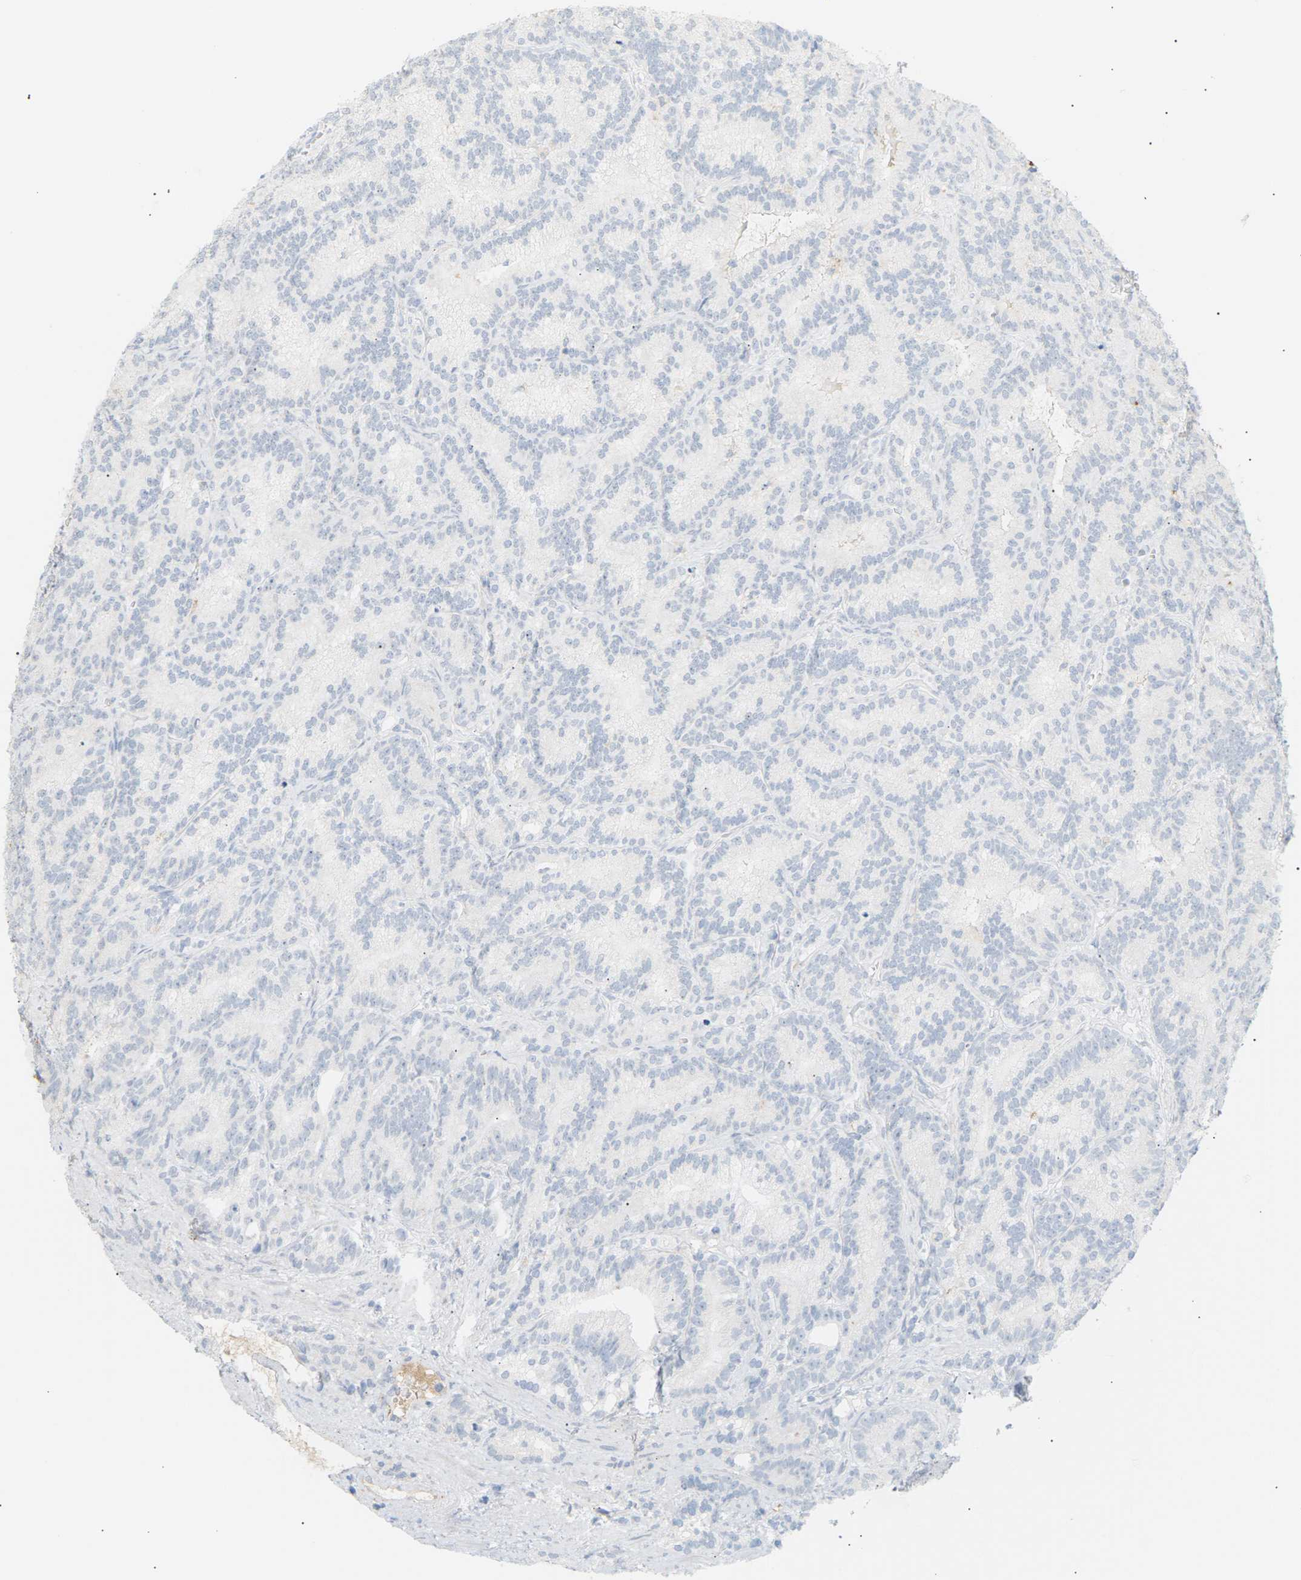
{"staining": {"intensity": "negative", "quantity": "none", "location": "none"}, "tissue": "prostate cancer", "cell_type": "Tumor cells", "image_type": "cancer", "snomed": [{"axis": "morphology", "description": "Adenocarcinoma, Low grade"}, {"axis": "topography", "description": "Prostate"}], "caption": "Immunohistochemical staining of human adenocarcinoma (low-grade) (prostate) shows no significant positivity in tumor cells.", "gene": "CLU", "patient": {"sex": "male", "age": 89}}